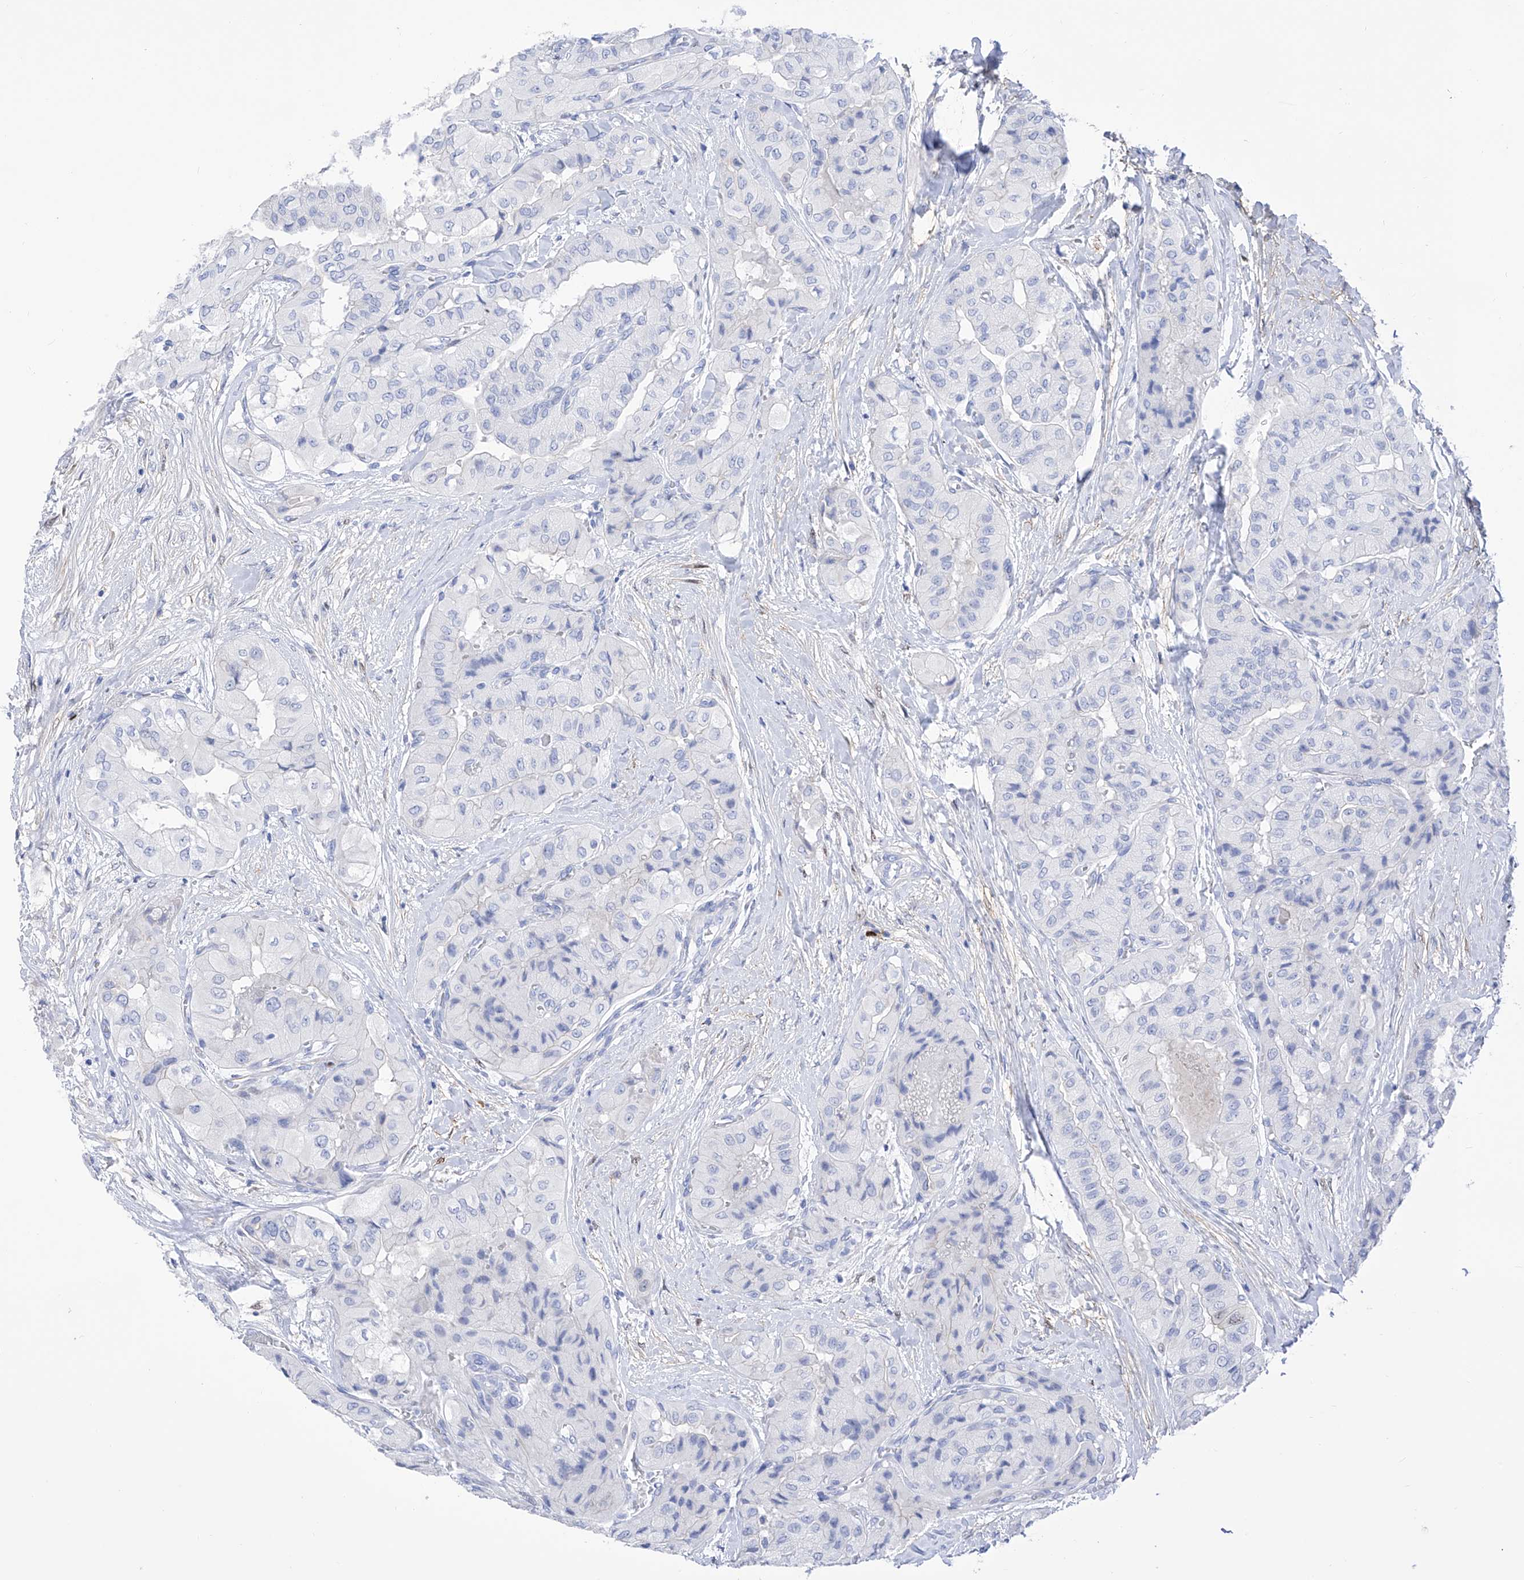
{"staining": {"intensity": "negative", "quantity": "none", "location": "none"}, "tissue": "thyroid cancer", "cell_type": "Tumor cells", "image_type": "cancer", "snomed": [{"axis": "morphology", "description": "Papillary adenocarcinoma, NOS"}, {"axis": "topography", "description": "Thyroid gland"}], "caption": "The micrograph exhibits no significant positivity in tumor cells of thyroid cancer.", "gene": "TRPC7", "patient": {"sex": "female", "age": 59}}